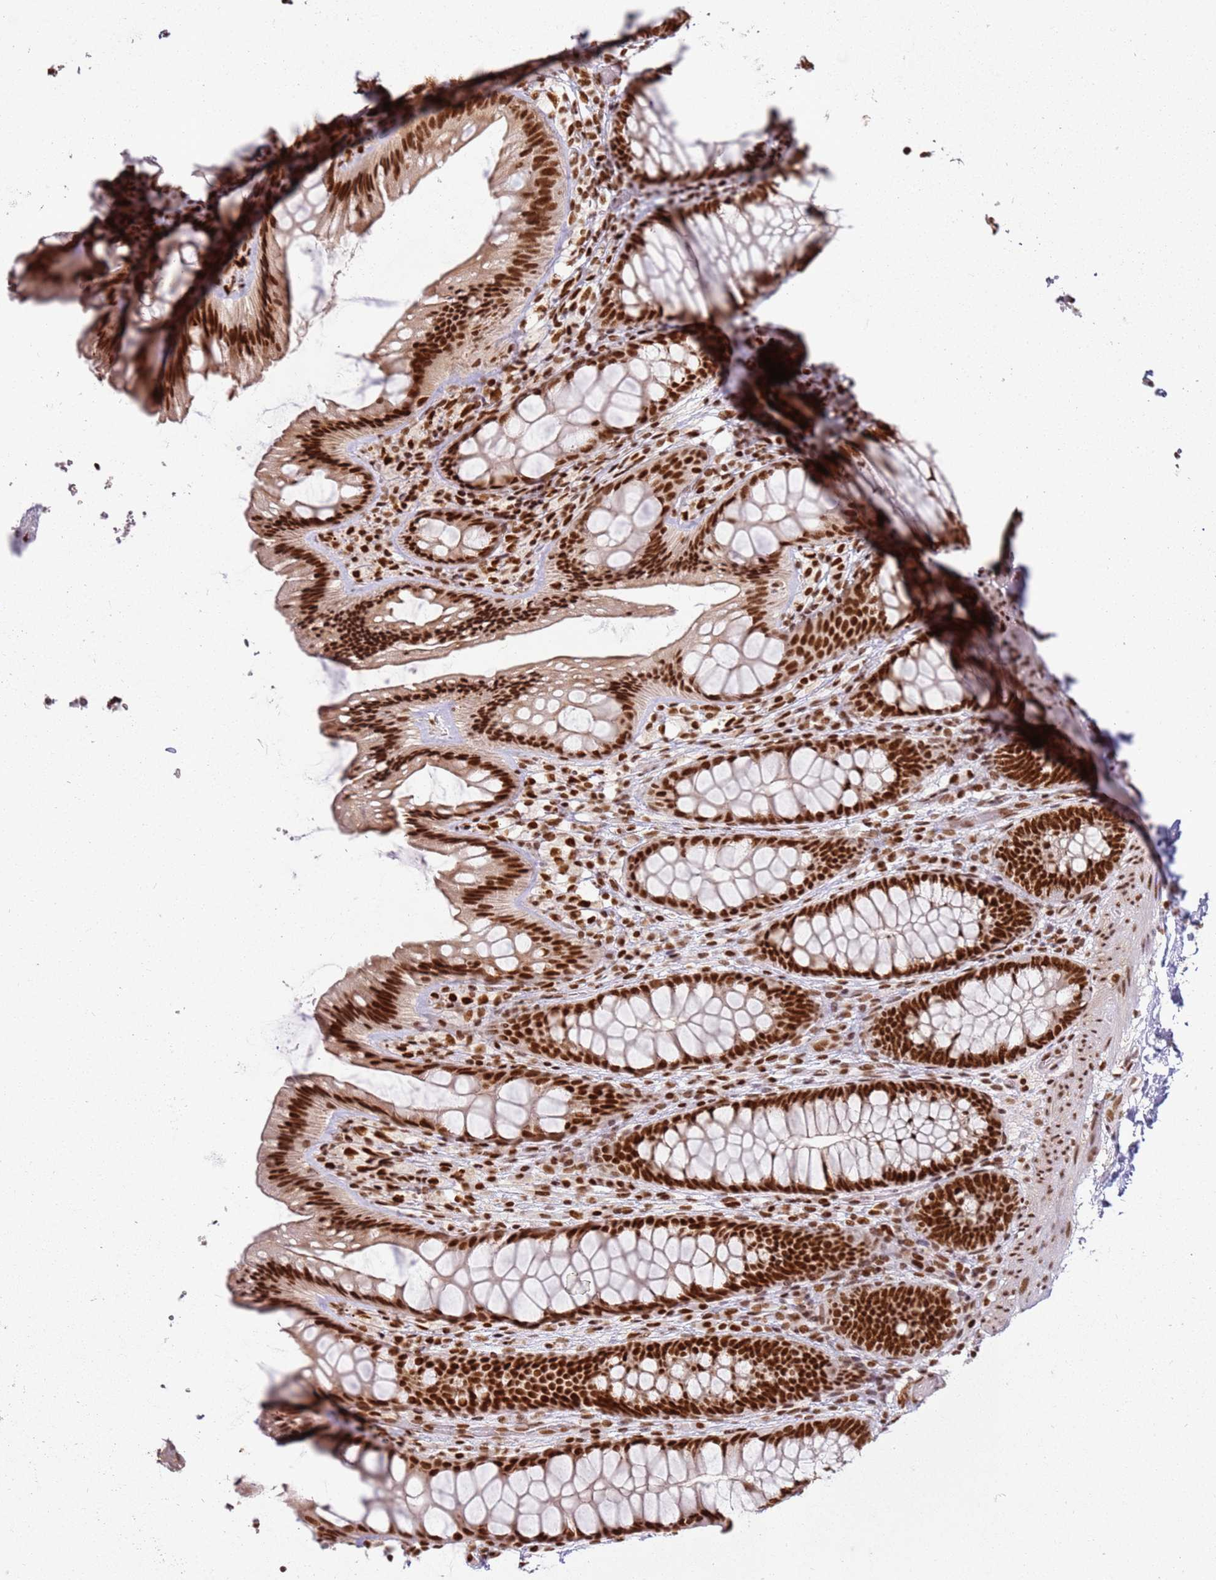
{"staining": {"intensity": "moderate", "quantity": ">75%", "location": "nuclear"}, "tissue": "colon", "cell_type": "Endothelial cells", "image_type": "normal", "snomed": [{"axis": "morphology", "description": "Normal tissue, NOS"}, {"axis": "topography", "description": "Colon"}], "caption": "A brown stain labels moderate nuclear staining of a protein in endothelial cells of benign human colon.", "gene": "TENT4A", "patient": {"sex": "male", "age": 46}}